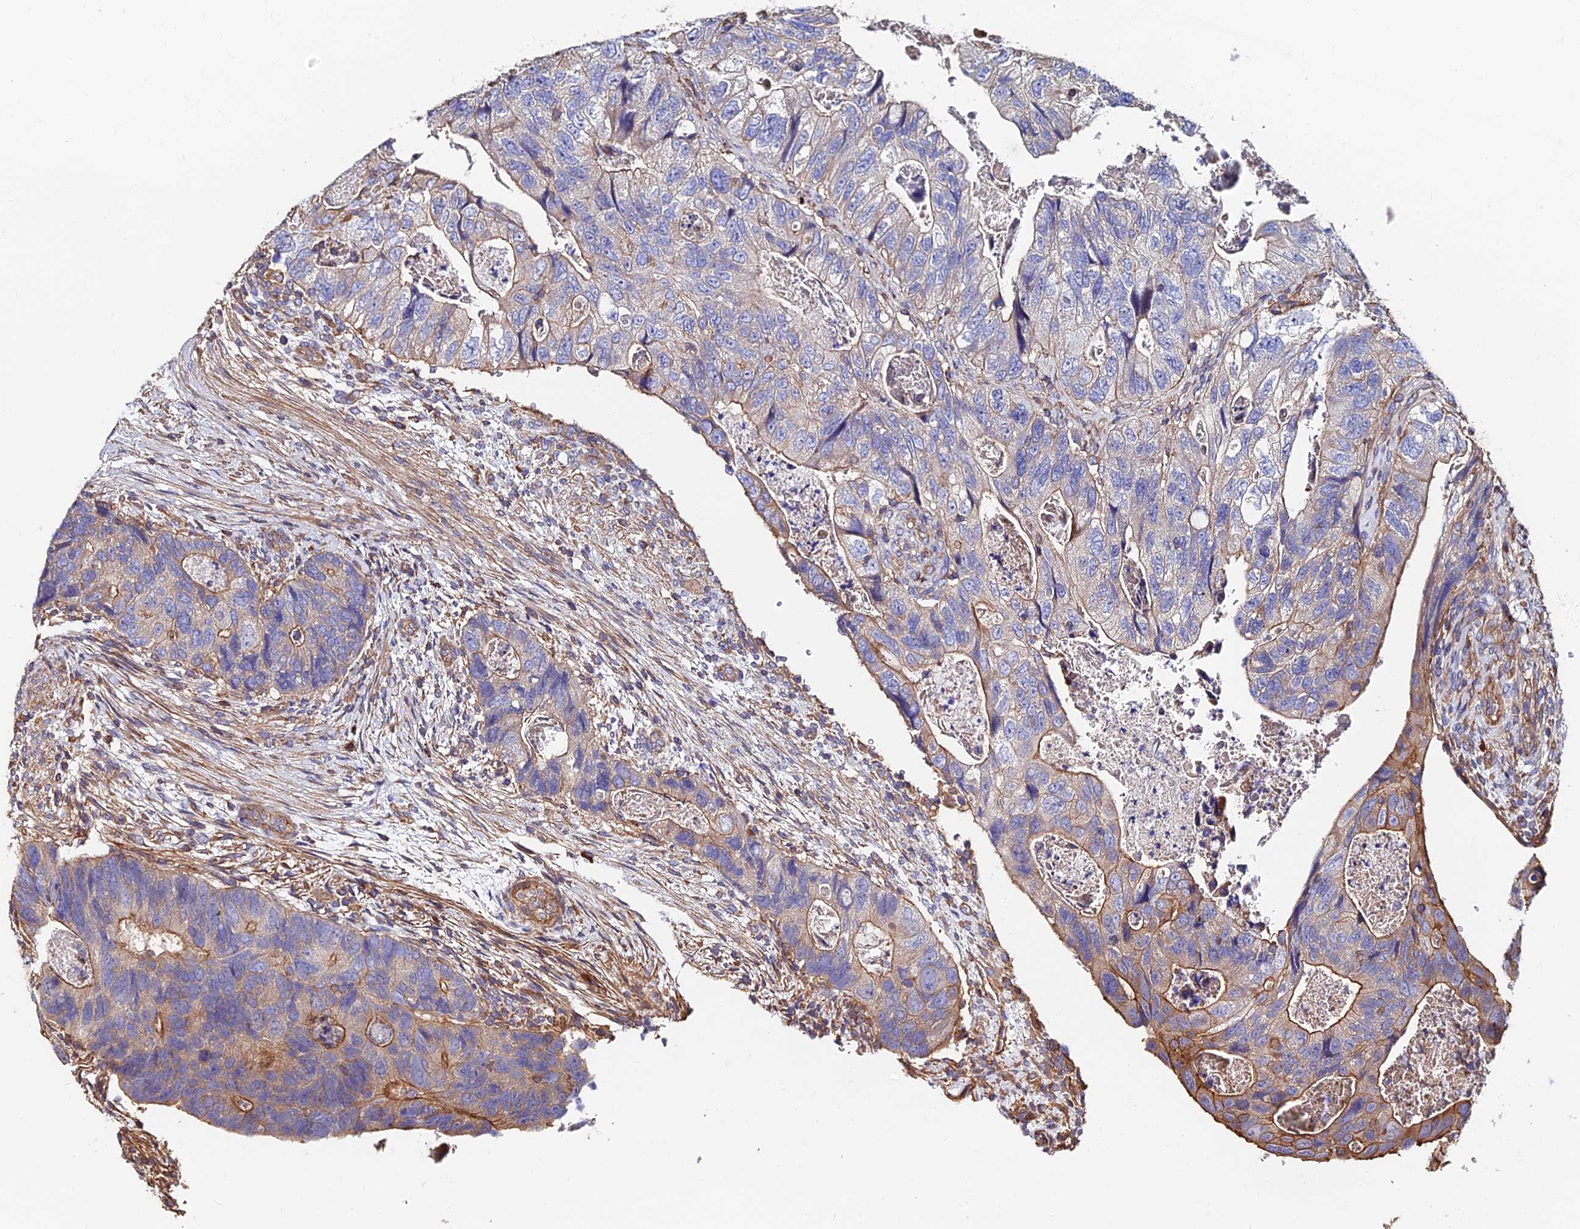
{"staining": {"intensity": "moderate", "quantity": "<25%", "location": "cytoplasmic/membranous"}, "tissue": "colorectal cancer", "cell_type": "Tumor cells", "image_type": "cancer", "snomed": [{"axis": "morphology", "description": "Adenocarcinoma, NOS"}, {"axis": "topography", "description": "Rectum"}], "caption": "Protein expression analysis of human adenocarcinoma (colorectal) reveals moderate cytoplasmic/membranous positivity in about <25% of tumor cells.", "gene": "EXT1", "patient": {"sex": "male", "age": 63}}